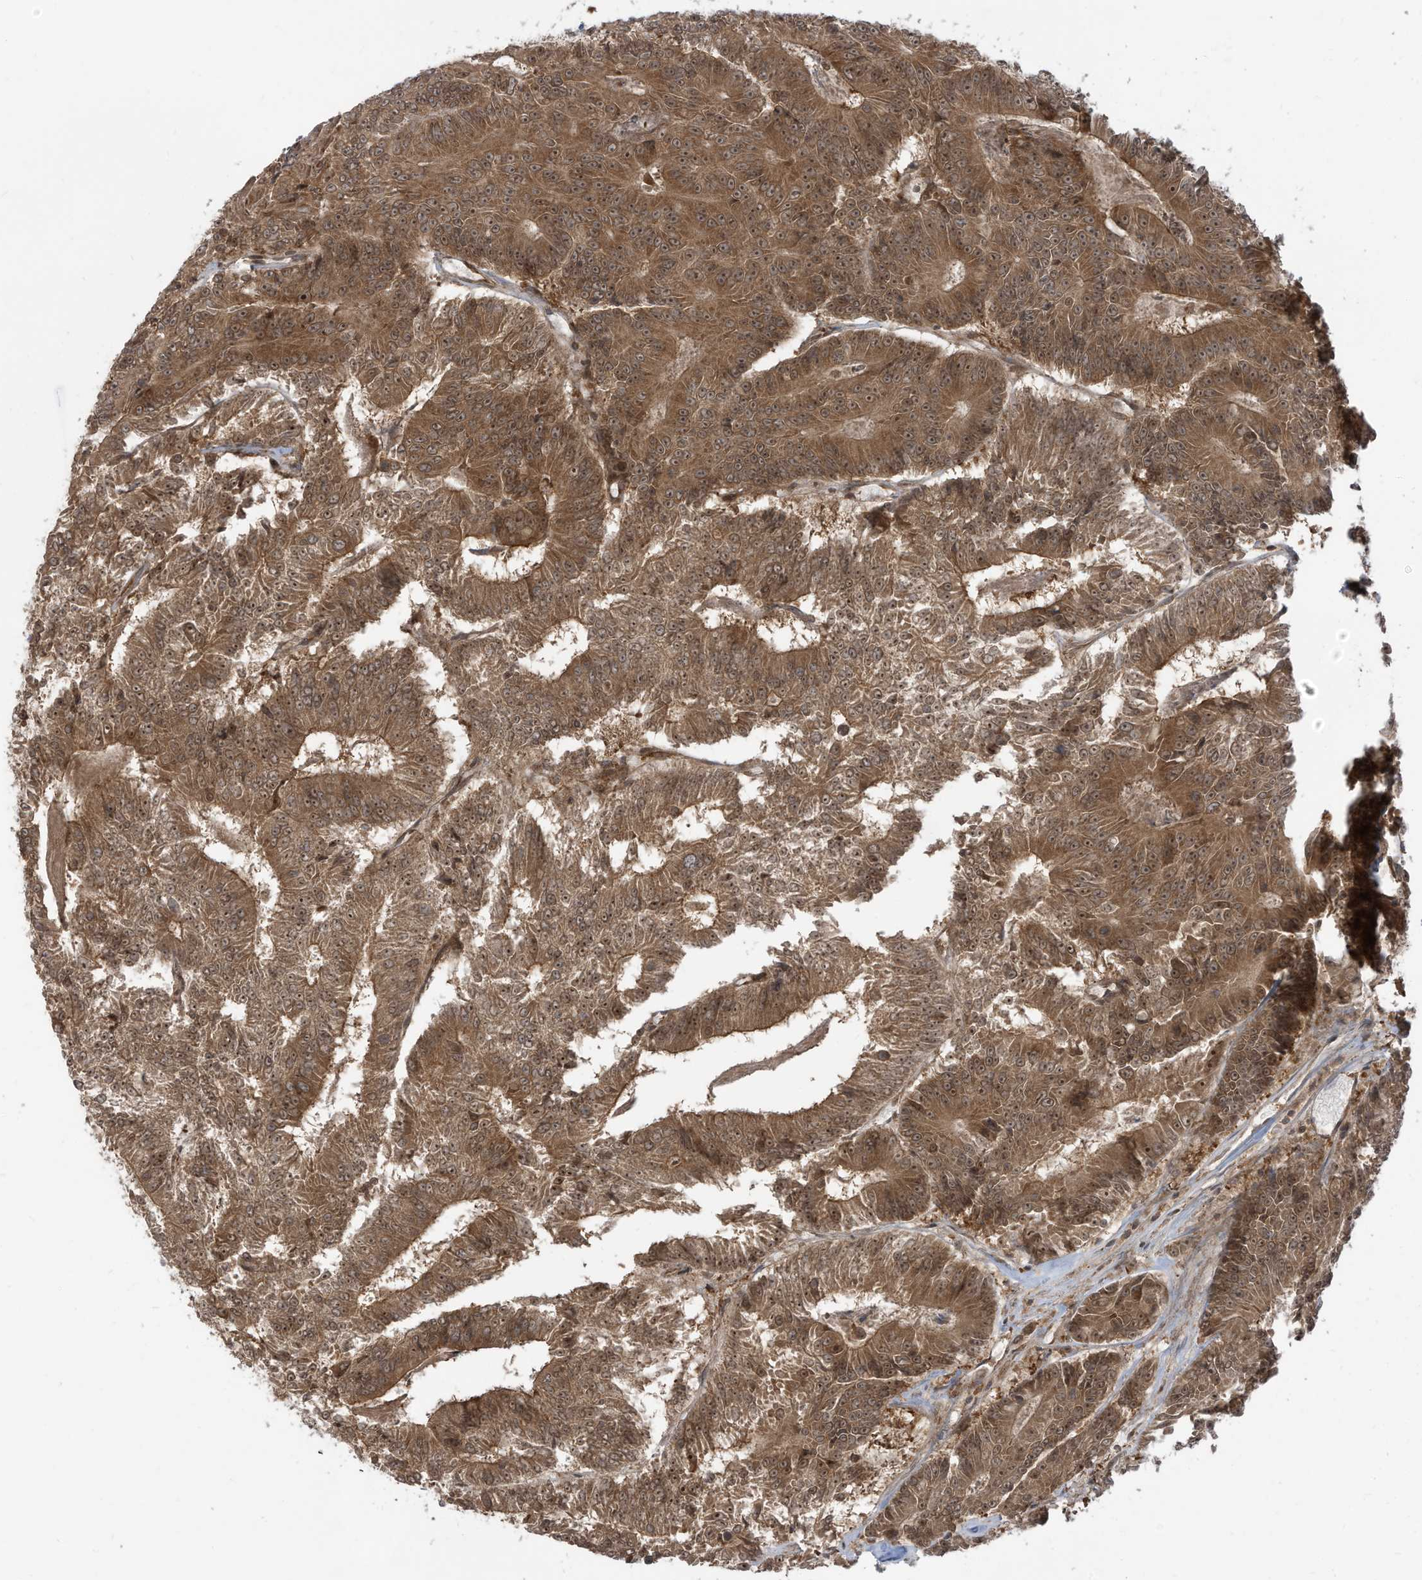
{"staining": {"intensity": "moderate", "quantity": ">75%", "location": "cytoplasmic/membranous,nuclear"}, "tissue": "colorectal cancer", "cell_type": "Tumor cells", "image_type": "cancer", "snomed": [{"axis": "morphology", "description": "Adenocarcinoma, NOS"}, {"axis": "topography", "description": "Colon"}], "caption": "Colorectal cancer (adenocarcinoma) stained with DAB immunohistochemistry shows medium levels of moderate cytoplasmic/membranous and nuclear positivity in about >75% of tumor cells.", "gene": "TRIM67", "patient": {"sex": "male", "age": 83}}